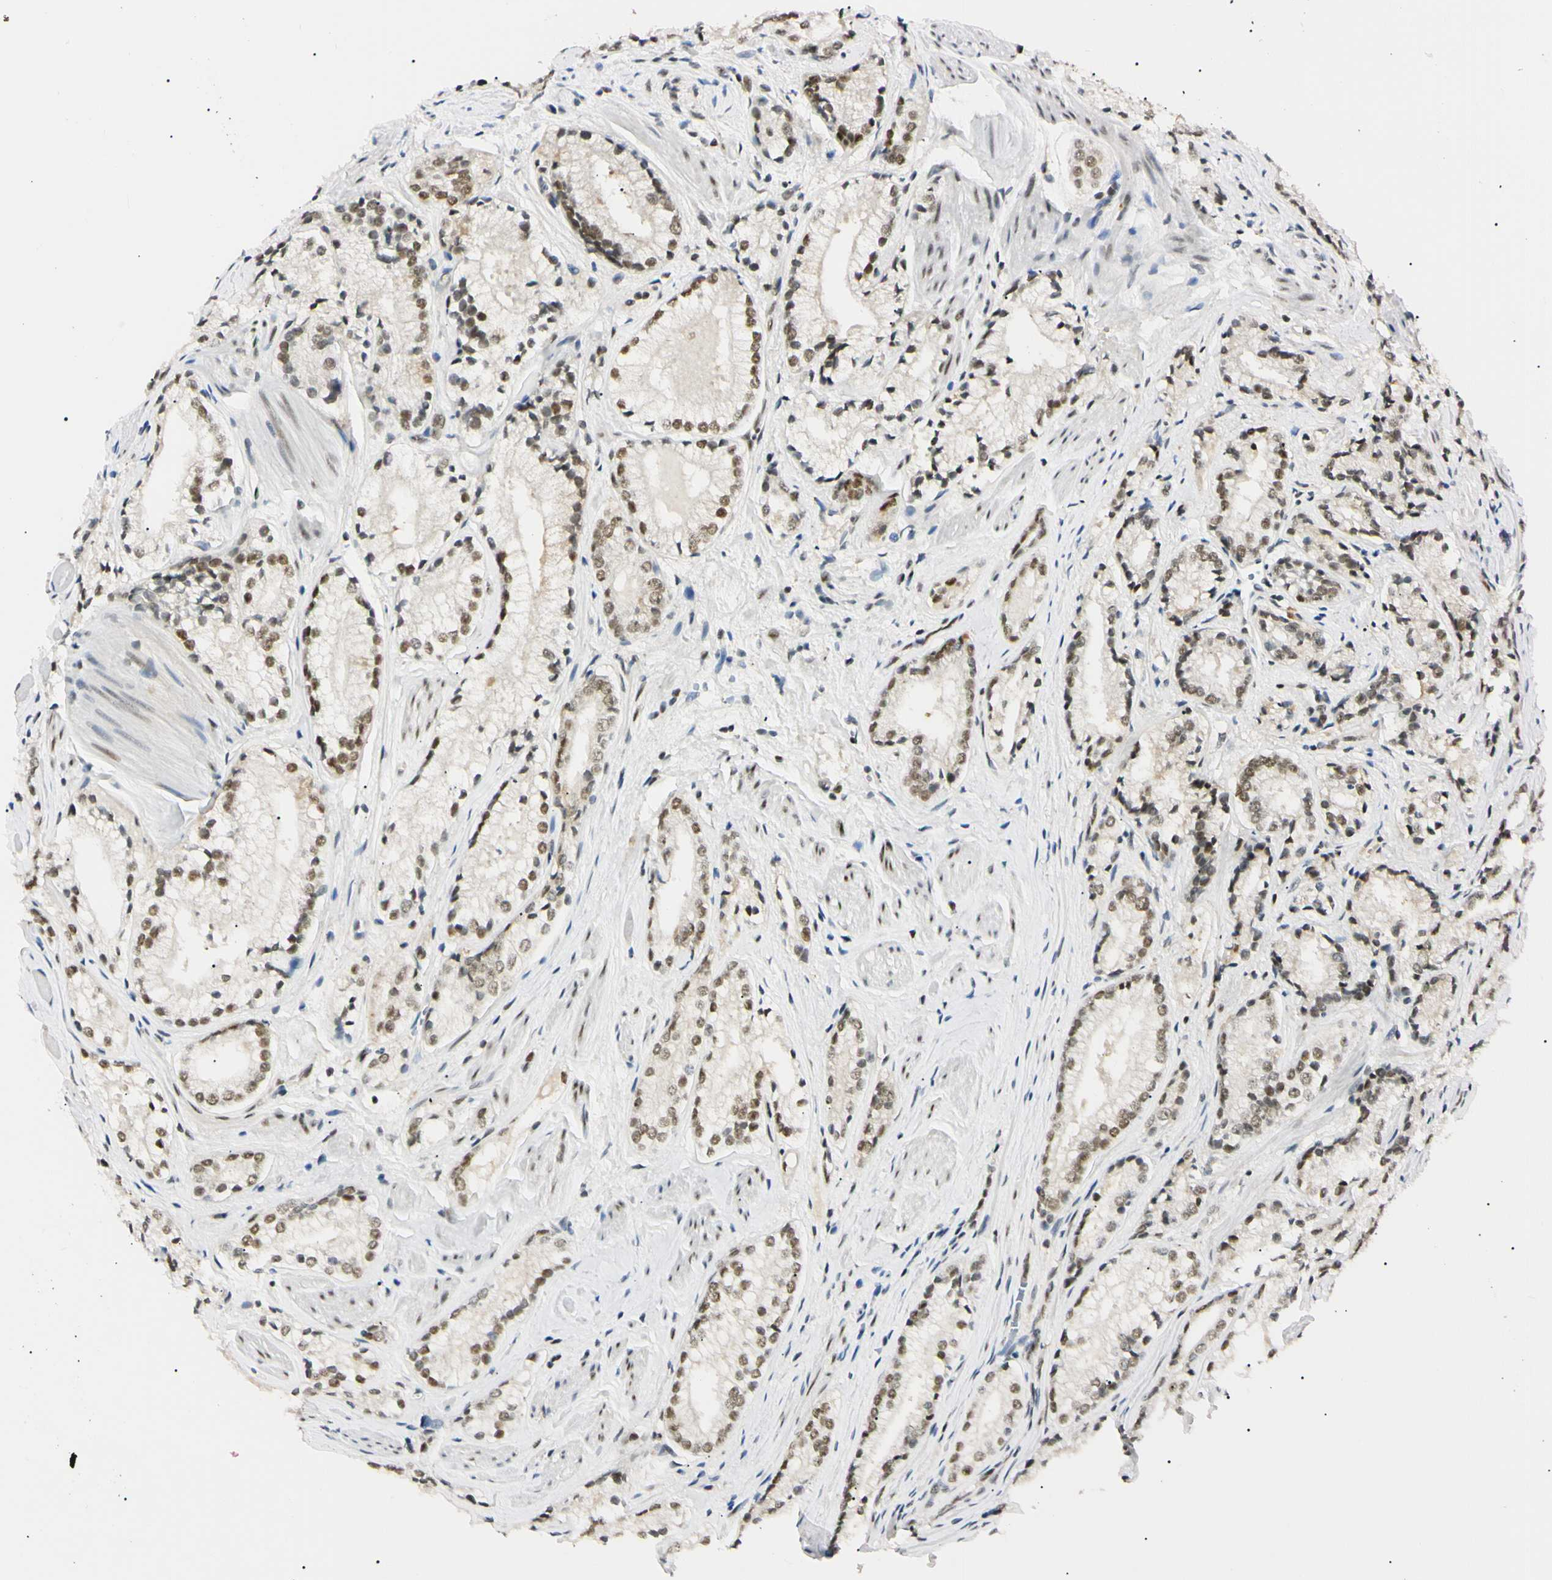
{"staining": {"intensity": "moderate", "quantity": ">75%", "location": "nuclear"}, "tissue": "prostate cancer", "cell_type": "Tumor cells", "image_type": "cancer", "snomed": [{"axis": "morphology", "description": "Adenocarcinoma, Low grade"}, {"axis": "topography", "description": "Prostate"}], "caption": "Immunohistochemical staining of human prostate cancer (adenocarcinoma (low-grade)) demonstrates moderate nuclear protein positivity in approximately >75% of tumor cells. Immunohistochemistry (ihc) stains the protein in brown and the nuclei are stained blue.", "gene": "ZNF134", "patient": {"sex": "male", "age": 60}}